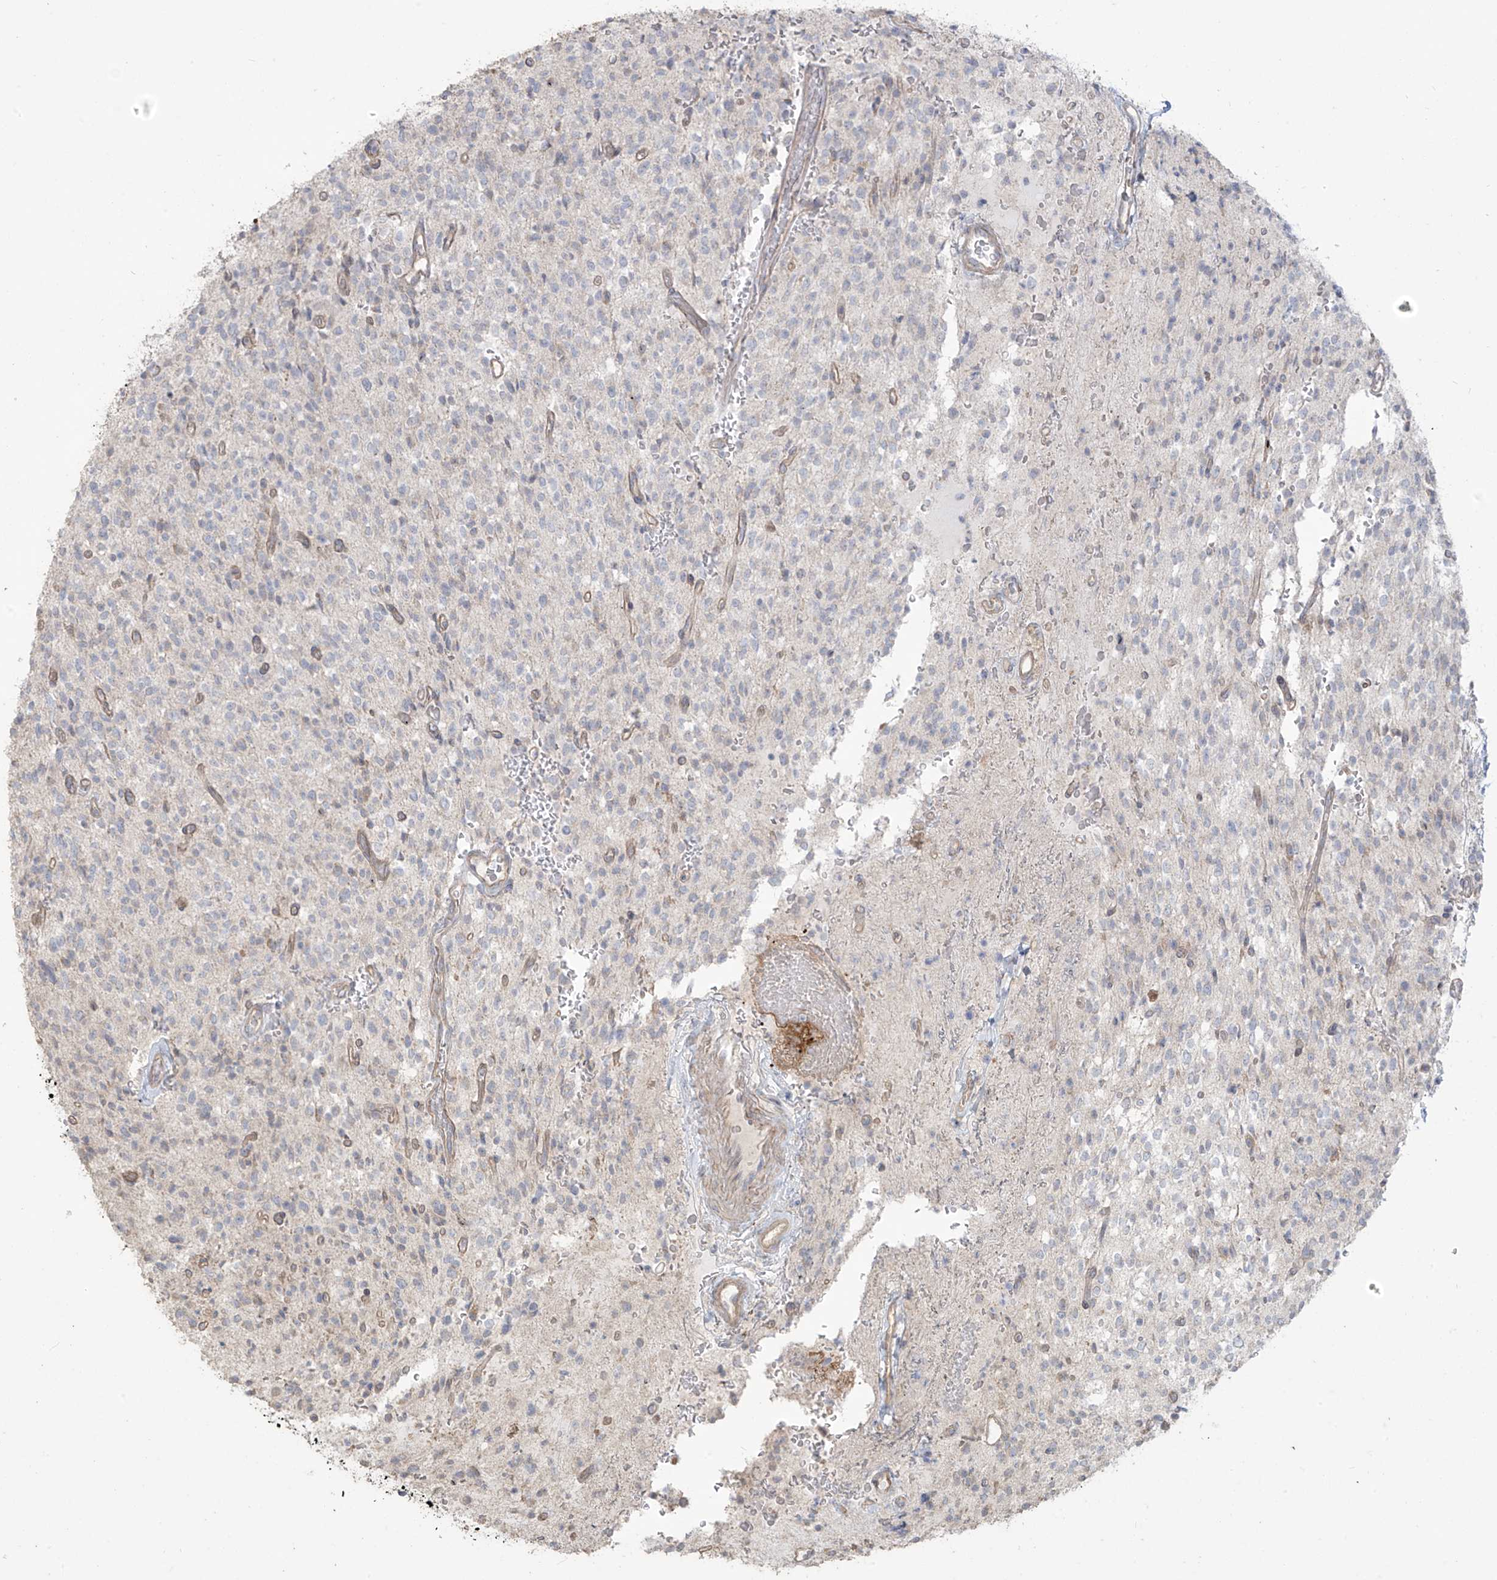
{"staining": {"intensity": "negative", "quantity": "none", "location": "none"}, "tissue": "glioma", "cell_type": "Tumor cells", "image_type": "cancer", "snomed": [{"axis": "morphology", "description": "Glioma, malignant, High grade"}, {"axis": "topography", "description": "Brain"}], "caption": "Tumor cells are negative for brown protein staining in glioma.", "gene": "MAGIX", "patient": {"sex": "male", "age": 34}}